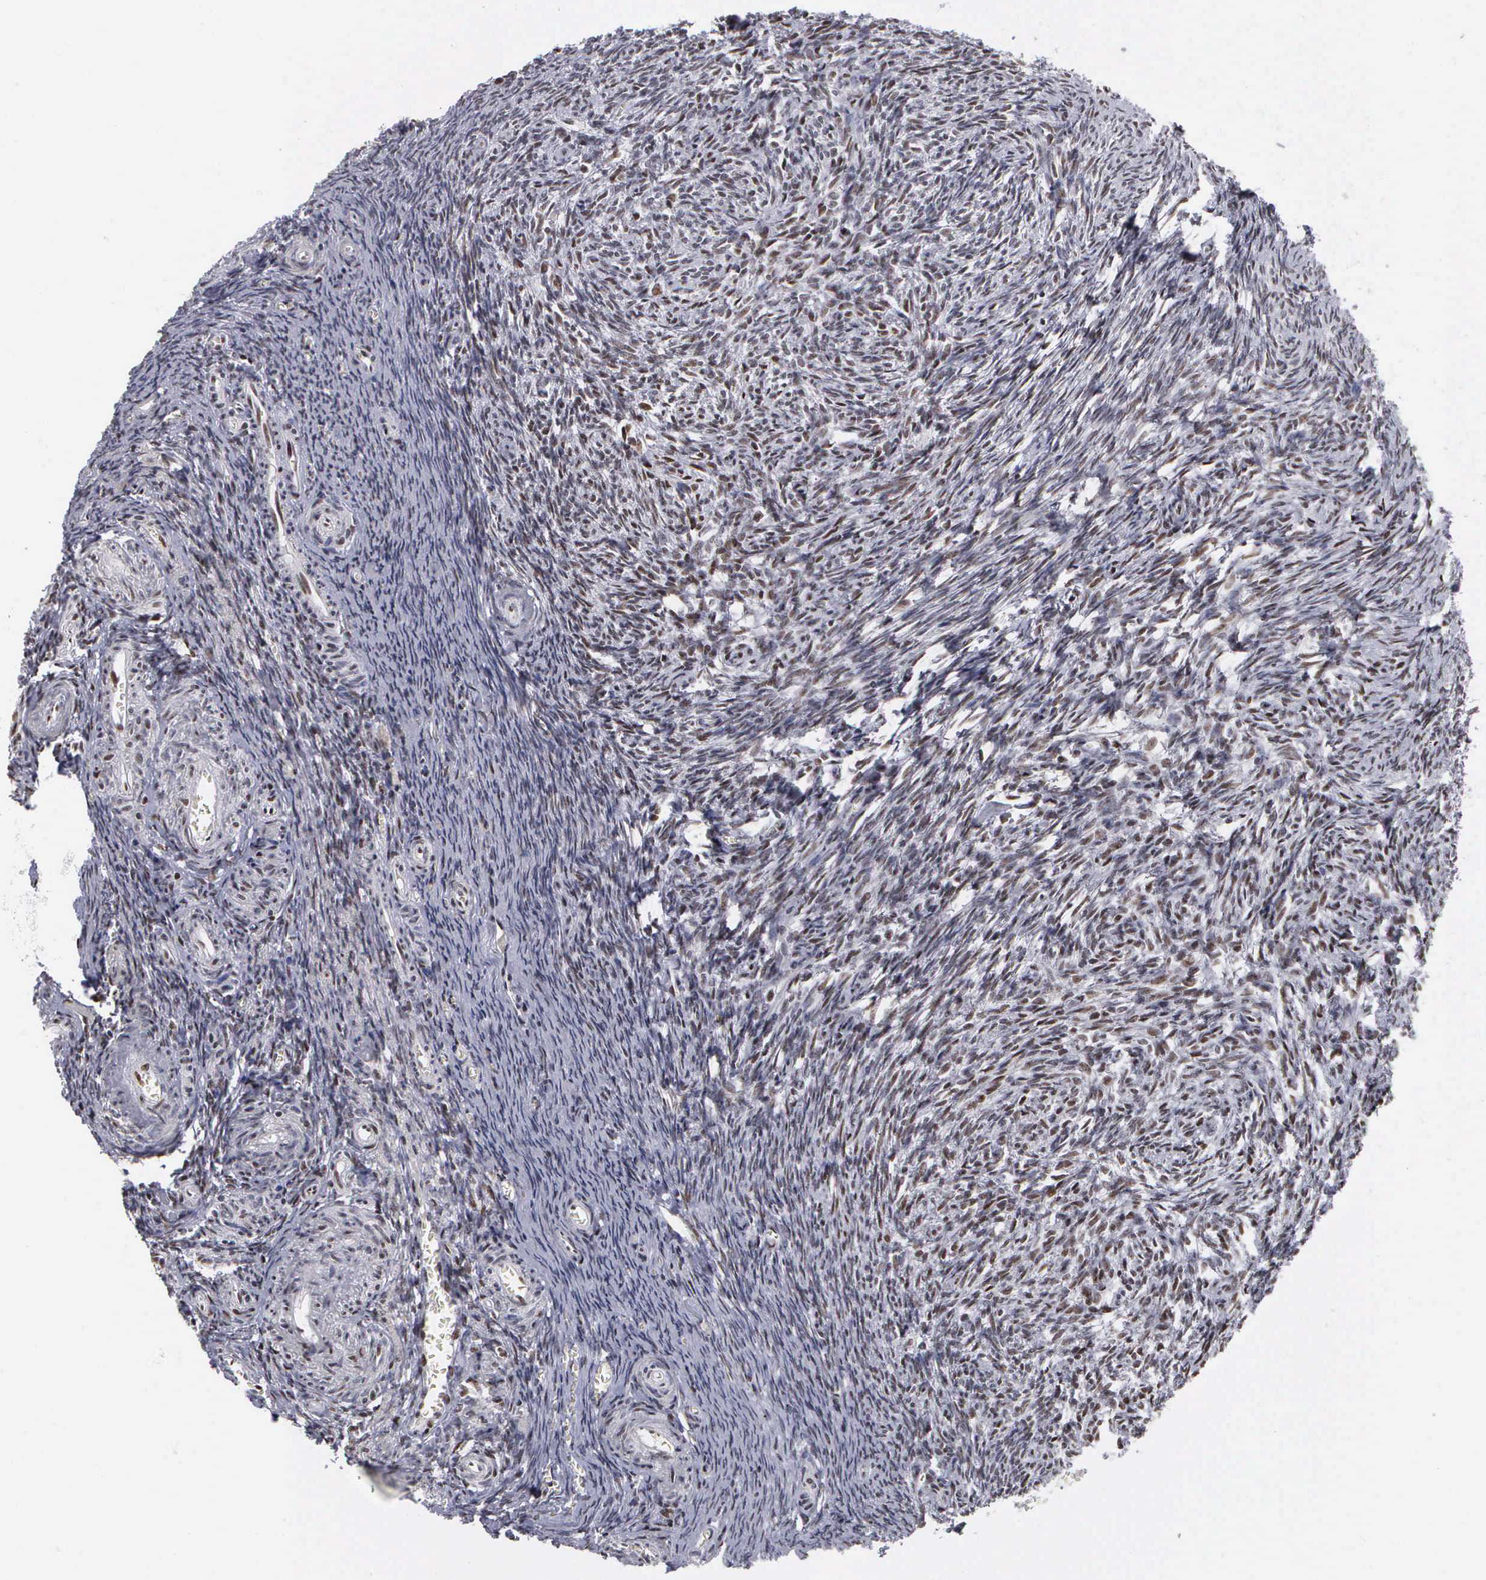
{"staining": {"intensity": "moderate", "quantity": ">75%", "location": "nuclear"}, "tissue": "ovary", "cell_type": "Ovarian stroma cells", "image_type": "normal", "snomed": [{"axis": "morphology", "description": "Normal tissue, NOS"}, {"axis": "topography", "description": "Ovary"}], "caption": "This image exhibits benign ovary stained with immunohistochemistry to label a protein in brown. The nuclear of ovarian stroma cells show moderate positivity for the protein. Nuclei are counter-stained blue.", "gene": "KIAA0586", "patient": {"sex": "female", "age": 54}}